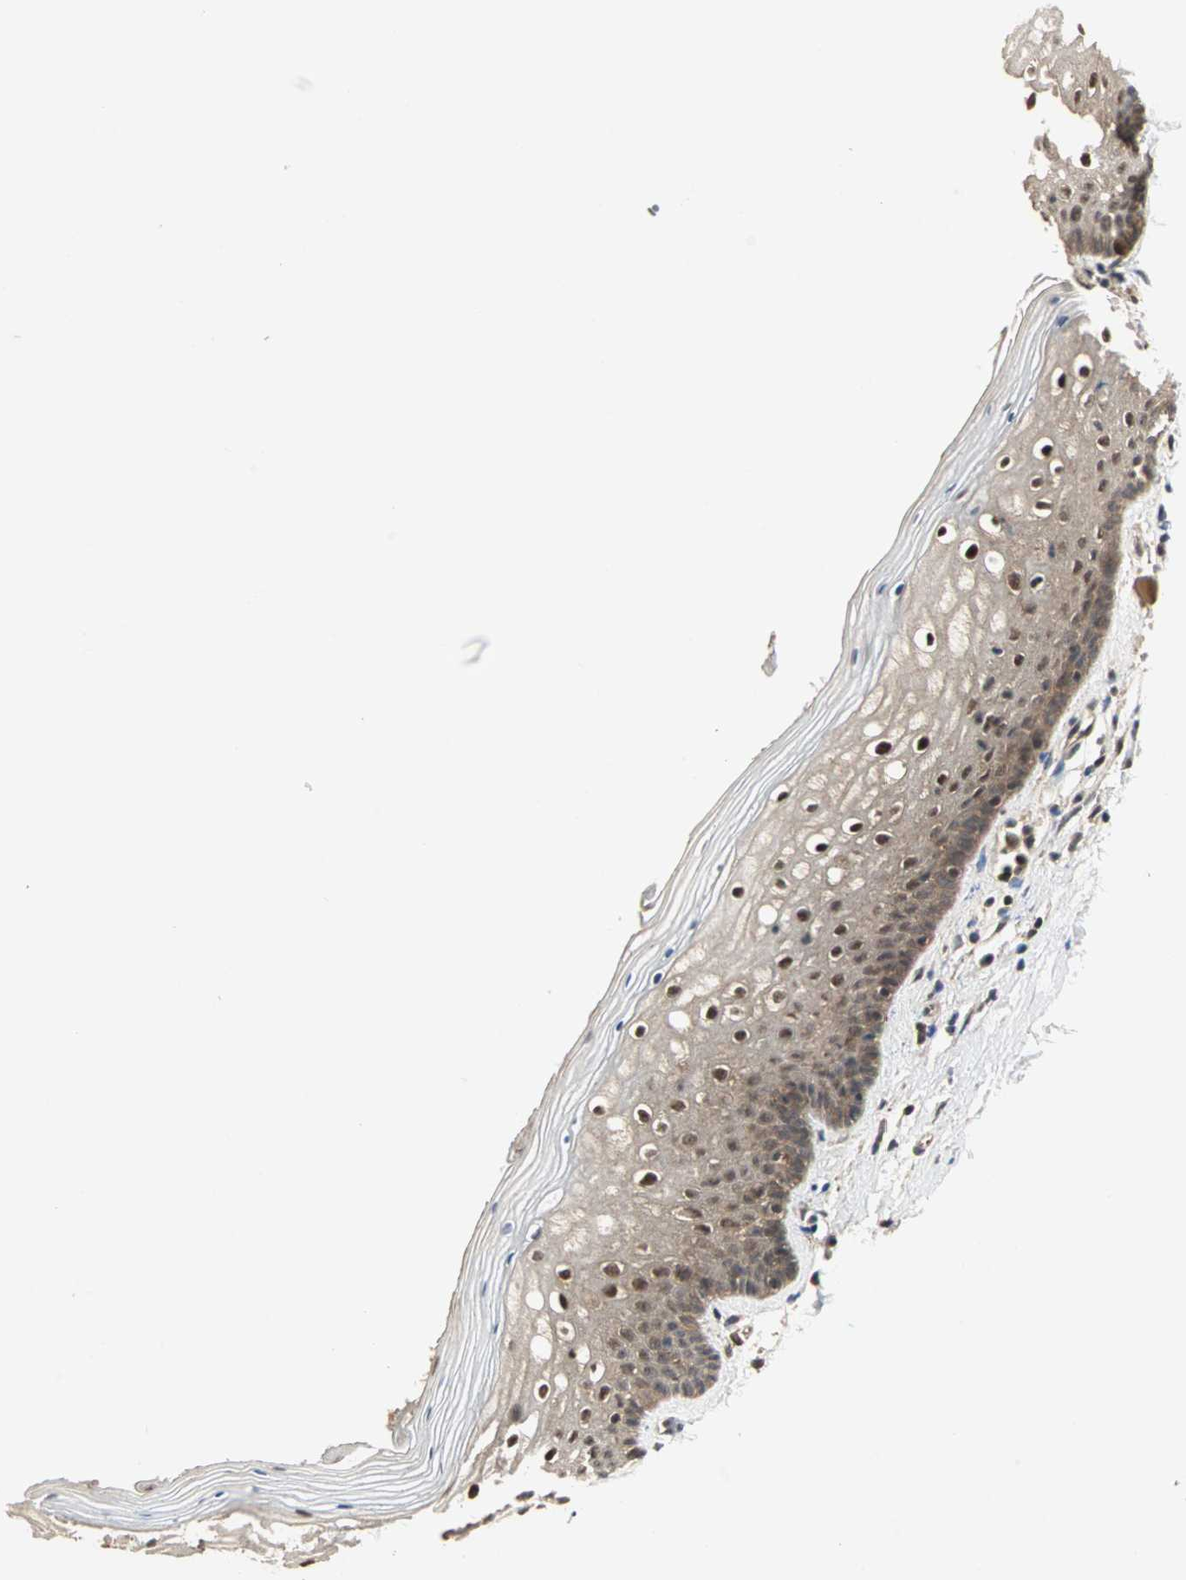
{"staining": {"intensity": "moderate", "quantity": ">75%", "location": "cytoplasmic/membranous,nuclear"}, "tissue": "vagina", "cell_type": "Squamous epithelial cells", "image_type": "normal", "snomed": [{"axis": "morphology", "description": "Normal tissue, NOS"}, {"axis": "topography", "description": "Vagina"}], "caption": "Immunohistochemistry of benign human vagina displays medium levels of moderate cytoplasmic/membranous,nuclear staining in approximately >75% of squamous epithelial cells.", "gene": "CSNK2B", "patient": {"sex": "female", "age": 46}}